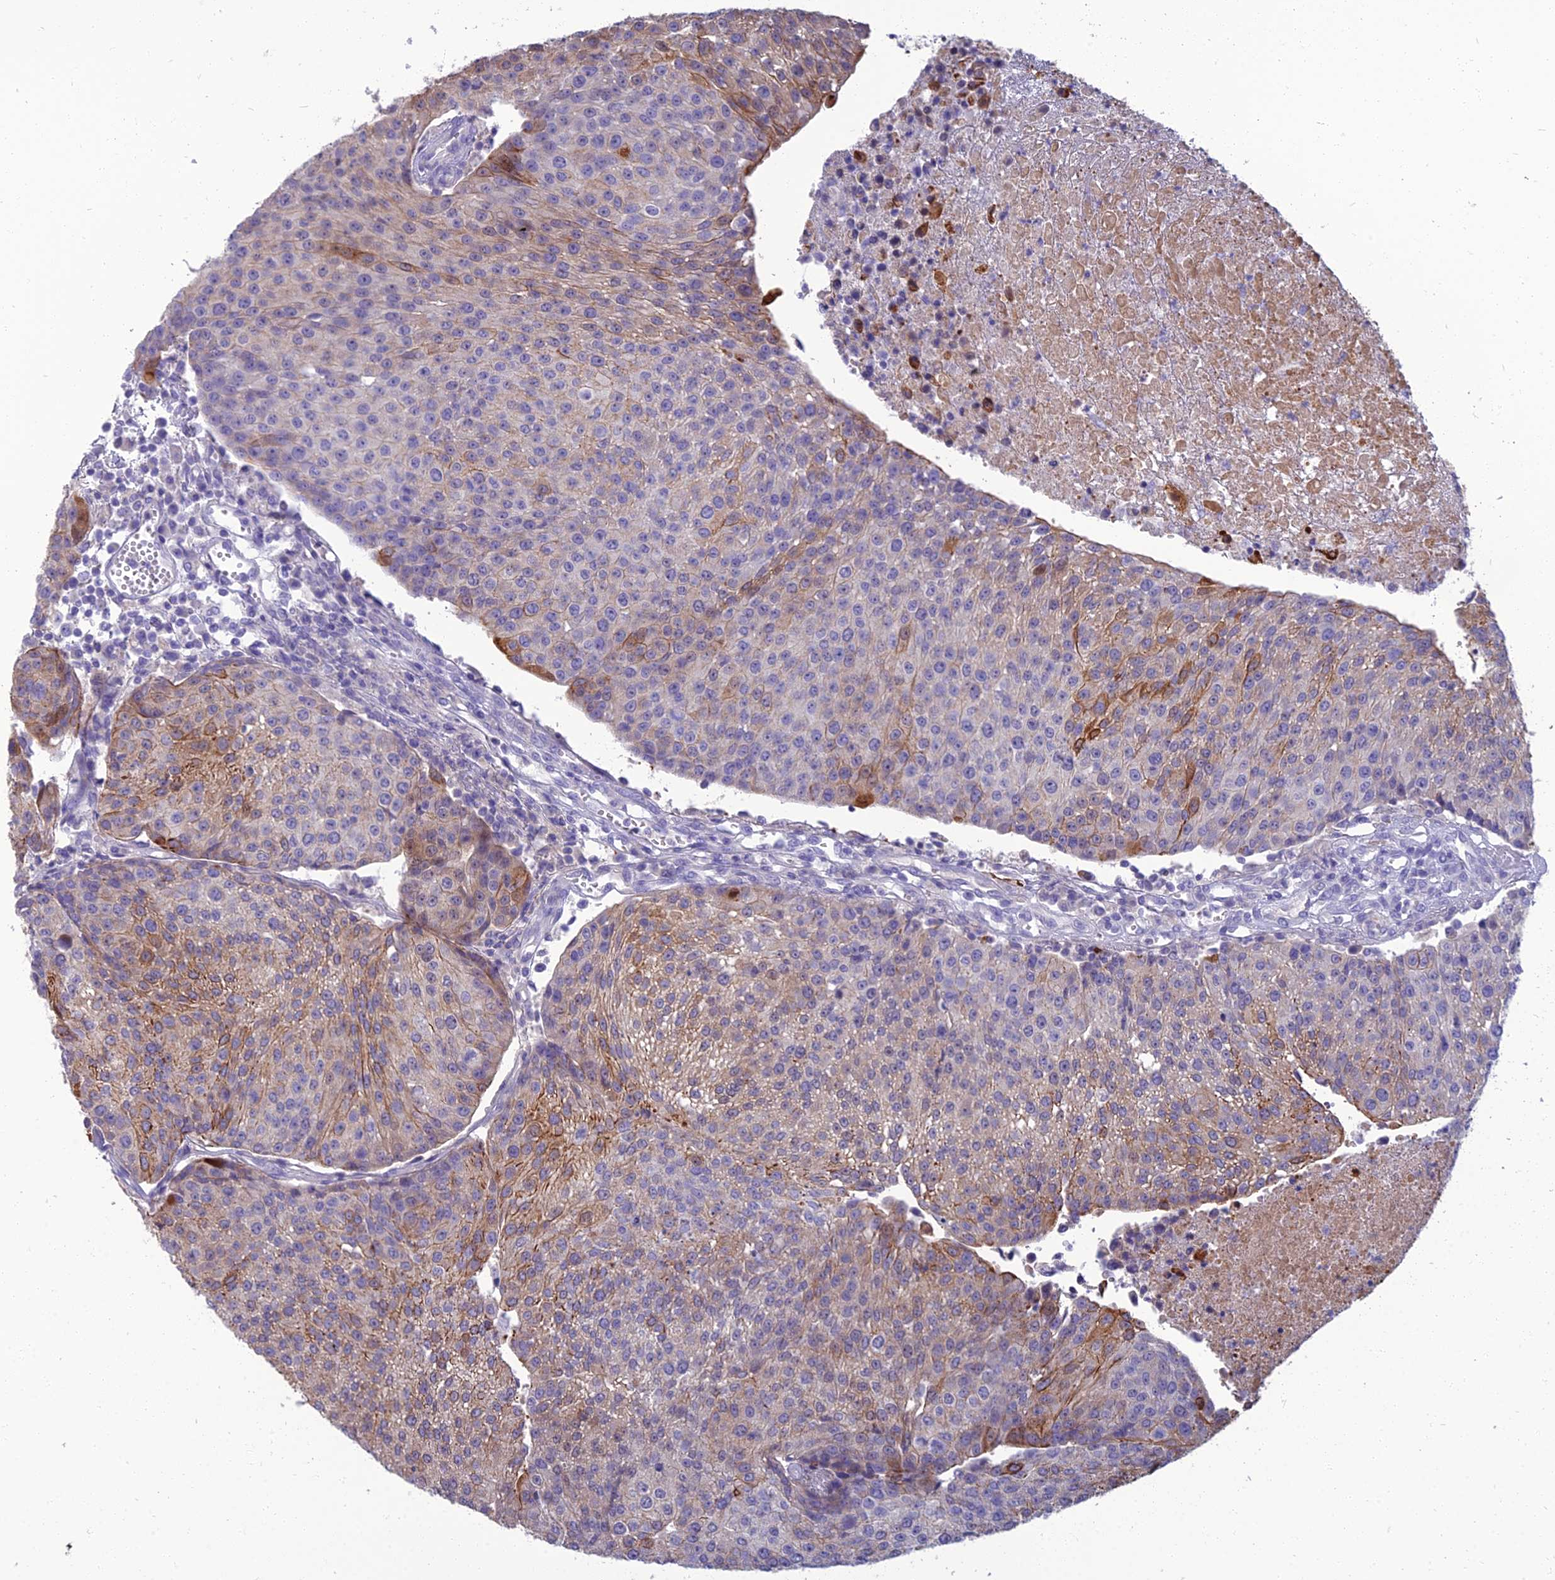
{"staining": {"intensity": "moderate", "quantity": "<25%", "location": "cytoplasmic/membranous"}, "tissue": "urothelial cancer", "cell_type": "Tumor cells", "image_type": "cancer", "snomed": [{"axis": "morphology", "description": "Urothelial carcinoma, High grade"}, {"axis": "topography", "description": "Urinary bladder"}], "caption": "Tumor cells reveal low levels of moderate cytoplasmic/membranous expression in about <25% of cells in human urothelial cancer.", "gene": "SPTLC3", "patient": {"sex": "female", "age": 85}}